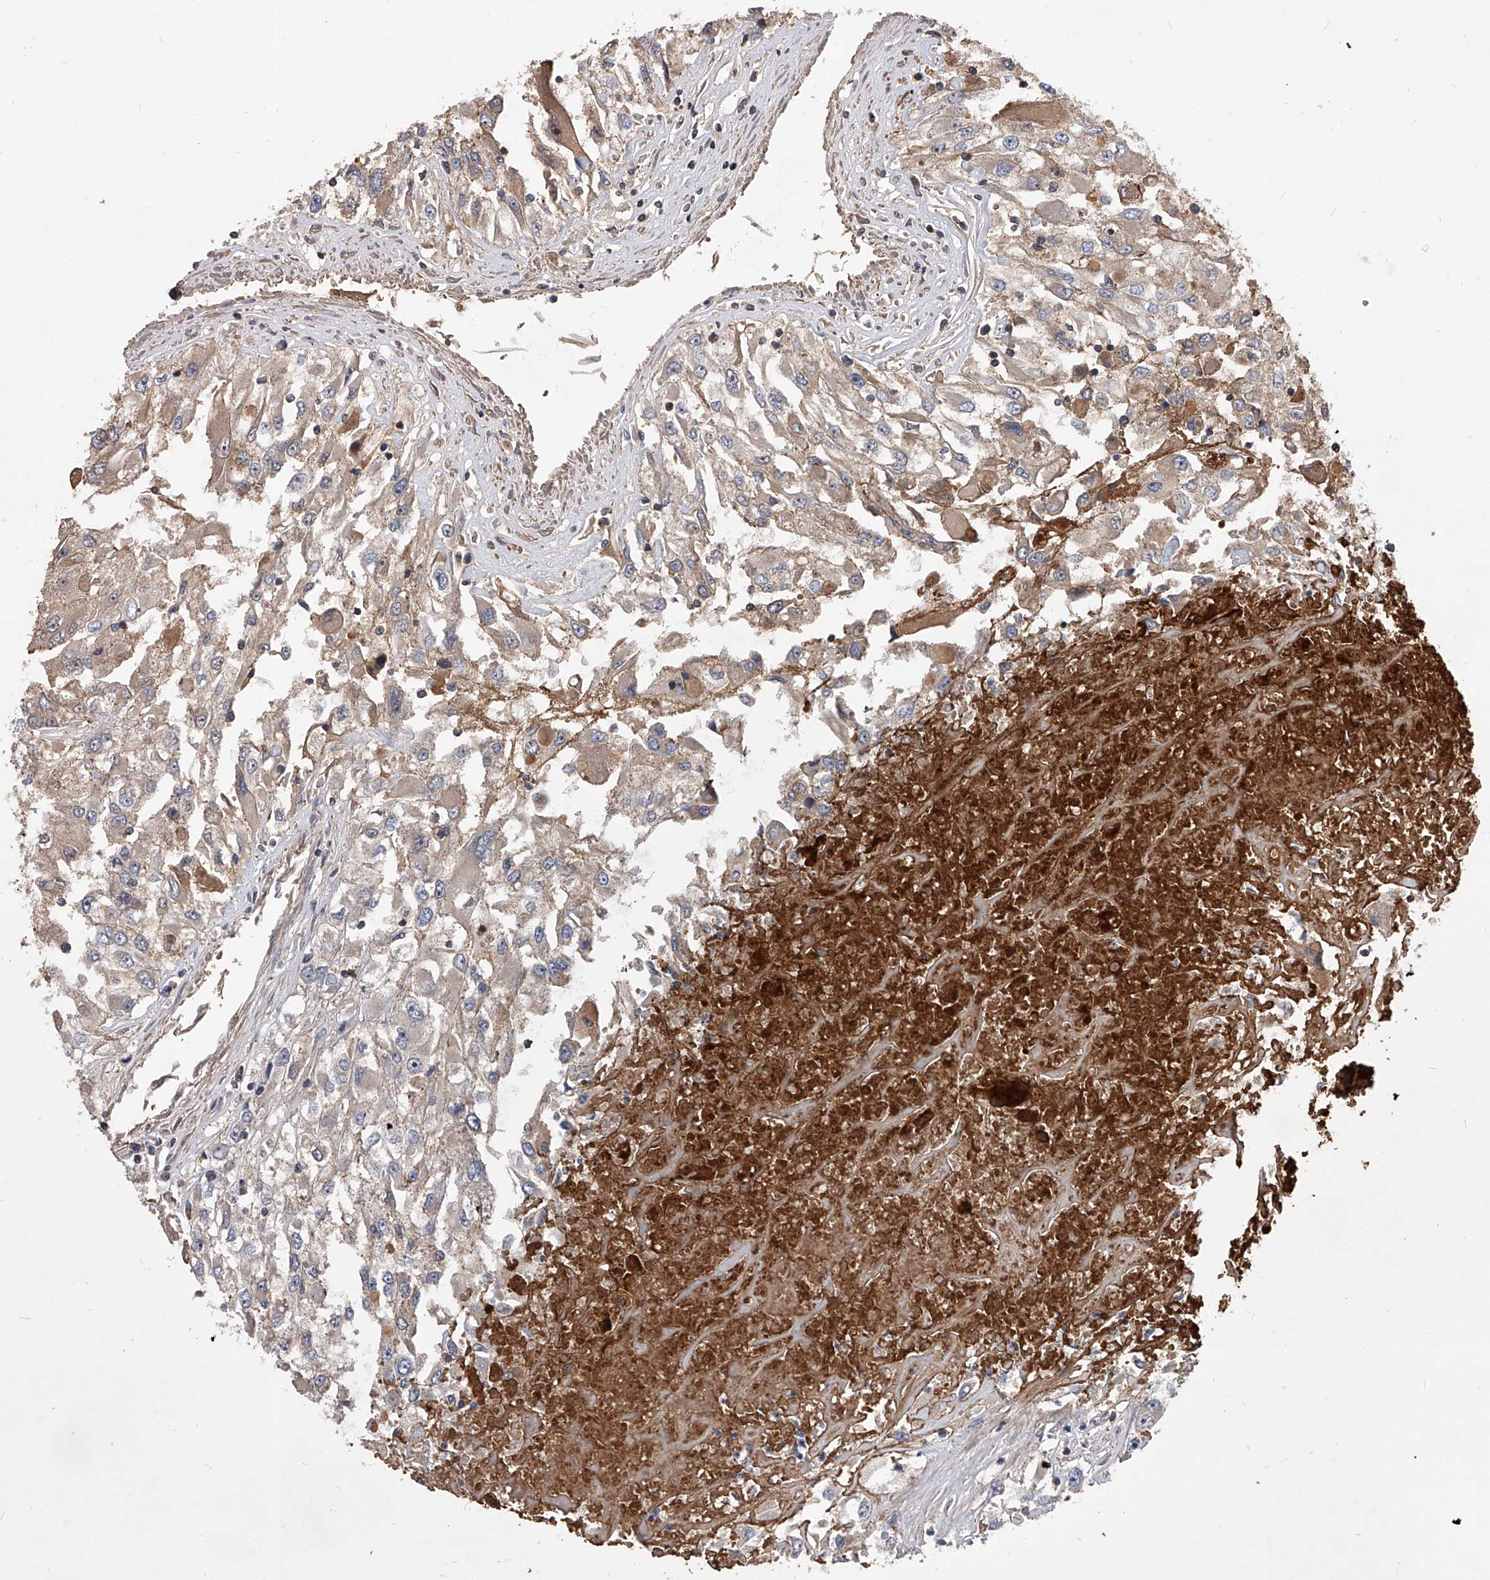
{"staining": {"intensity": "moderate", "quantity": "<25%", "location": "cytoplasmic/membranous"}, "tissue": "renal cancer", "cell_type": "Tumor cells", "image_type": "cancer", "snomed": [{"axis": "morphology", "description": "Adenocarcinoma, NOS"}, {"axis": "topography", "description": "Kidney"}], "caption": "Protein staining exhibits moderate cytoplasmic/membranous expression in about <25% of tumor cells in adenocarcinoma (renal).", "gene": "CUL7", "patient": {"sex": "female", "age": 52}}